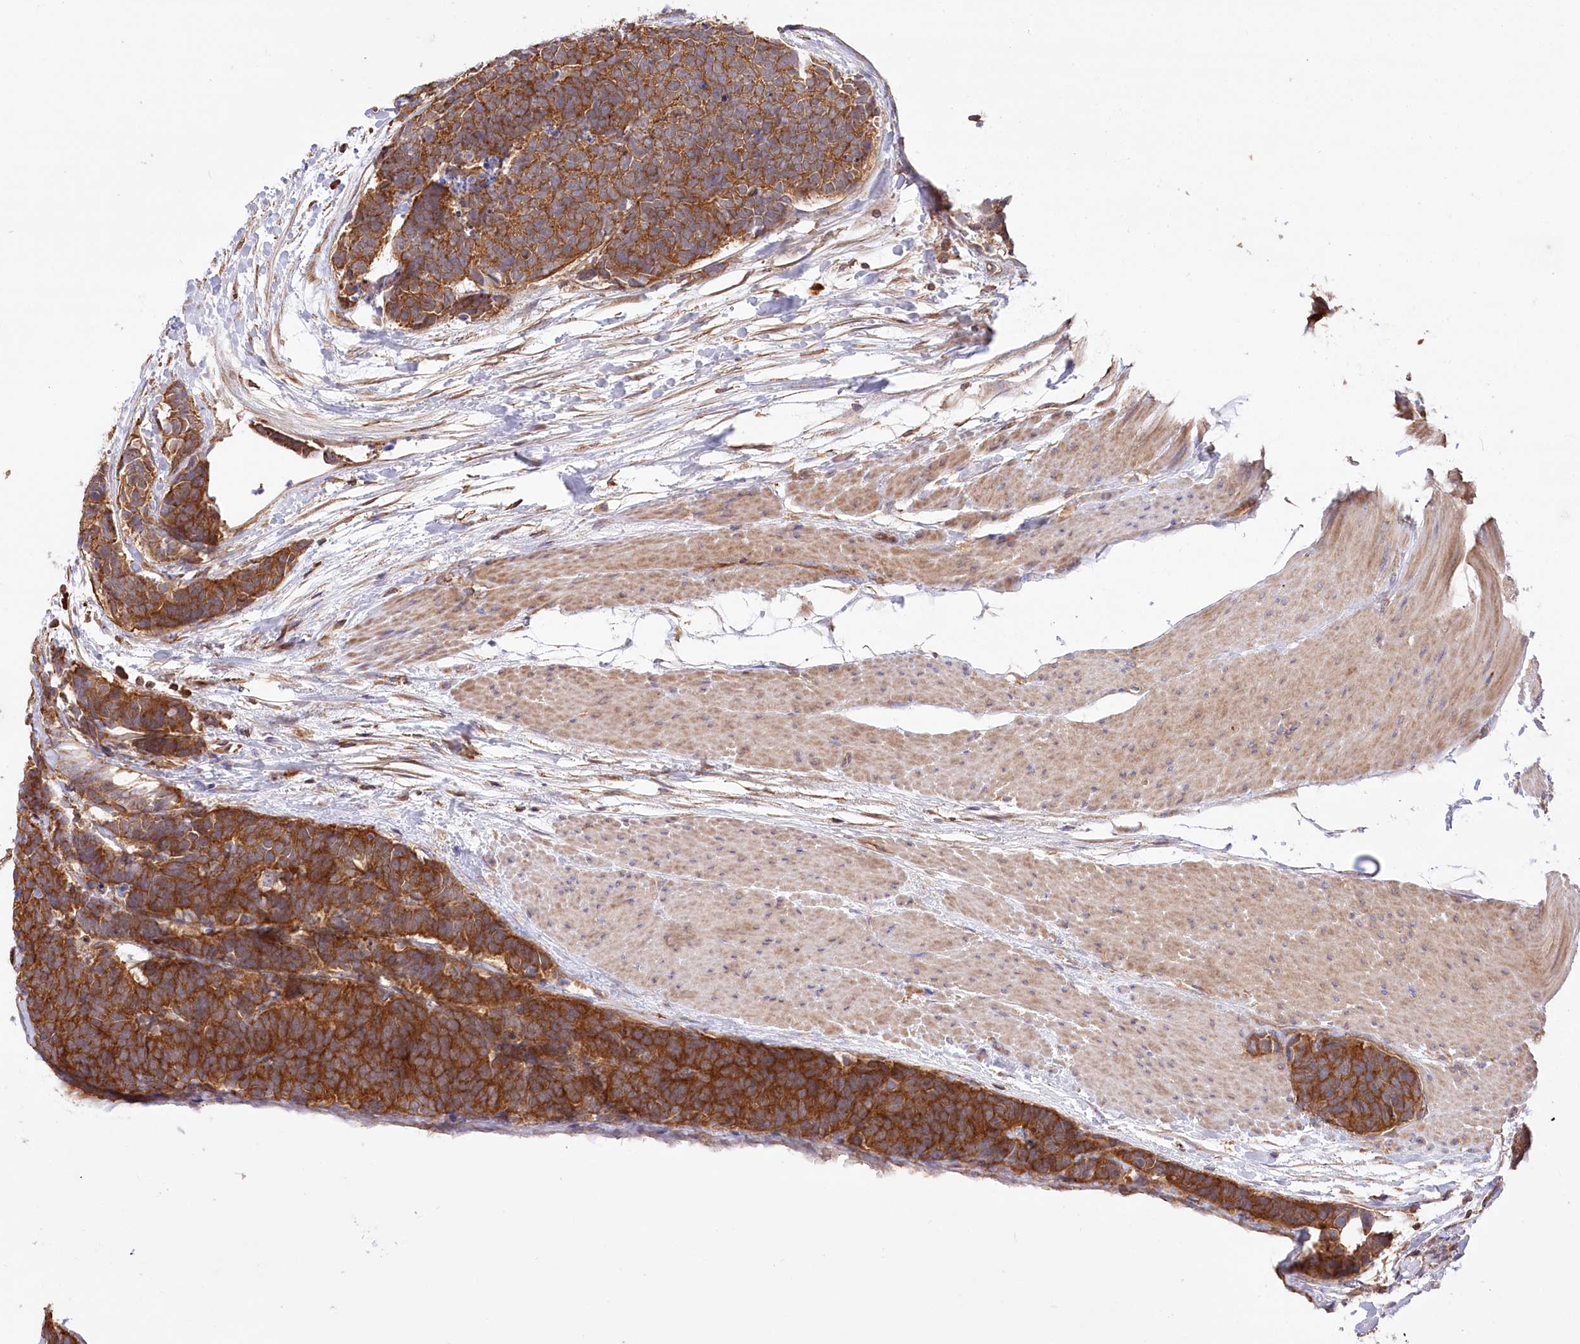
{"staining": {"intensity": "strong", "quantity": ">75%", "location": "cytoplasmic/membranous"}, "tissue": "carcinoid", "cell_type": "Tumor cells", "image_type": "cancer", "snomed": [{"axis": "morphology", "description": "Carcinoma, NOS"}, {"axis": "morphology", "description": "Carcinoid, malignant, NOS"}, {"axis": "topography", "description": "Urinary bladder"}], "caption": "Strong cytoplasmic/membranous expression for a protein is present in approximately >75% of tumor cells of carcinoid using IHC.", "gene": "UMPS", "patient": {"sex": "male", "age": 57}}